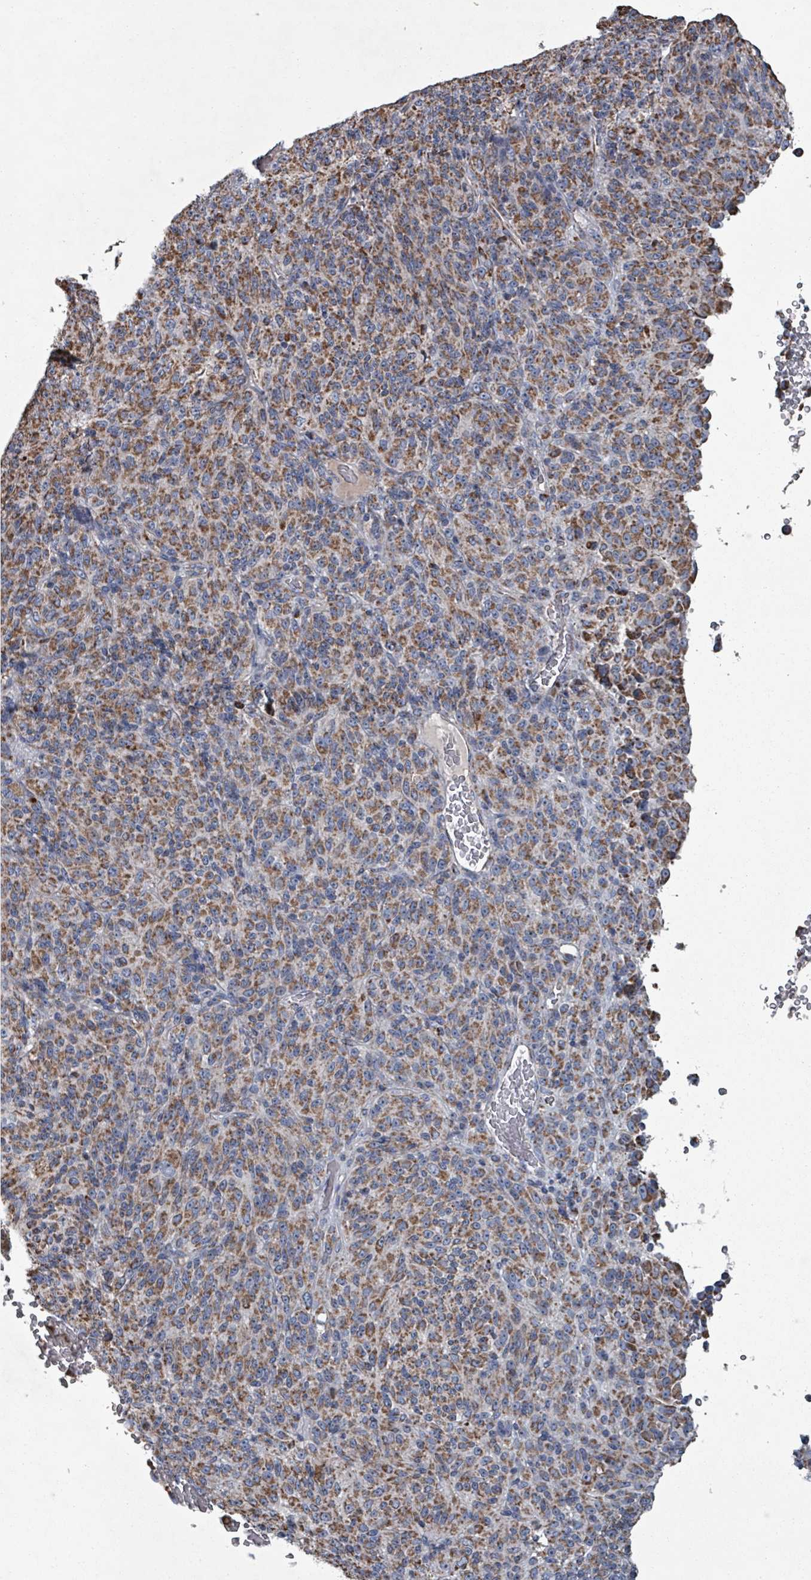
{"staining": {"intensity": "moderate", "quantity": ">75%", "location": "cytoplasmic/membranous"}, "tissue": "melanoma", "cell_type": "Tumor cells", "image_type": "cancer", "snomed": [{"axis": "morphology", "description": "Malignant melanoma, Metastatic site"}, {"axis": "topography", "description": "Brain"}], "caption": "Melanoma stained with a protein marker displays moderate staining in tumor cells.", "gene": "ABHD18", "patient": {"sex": "female", "age": 56}}